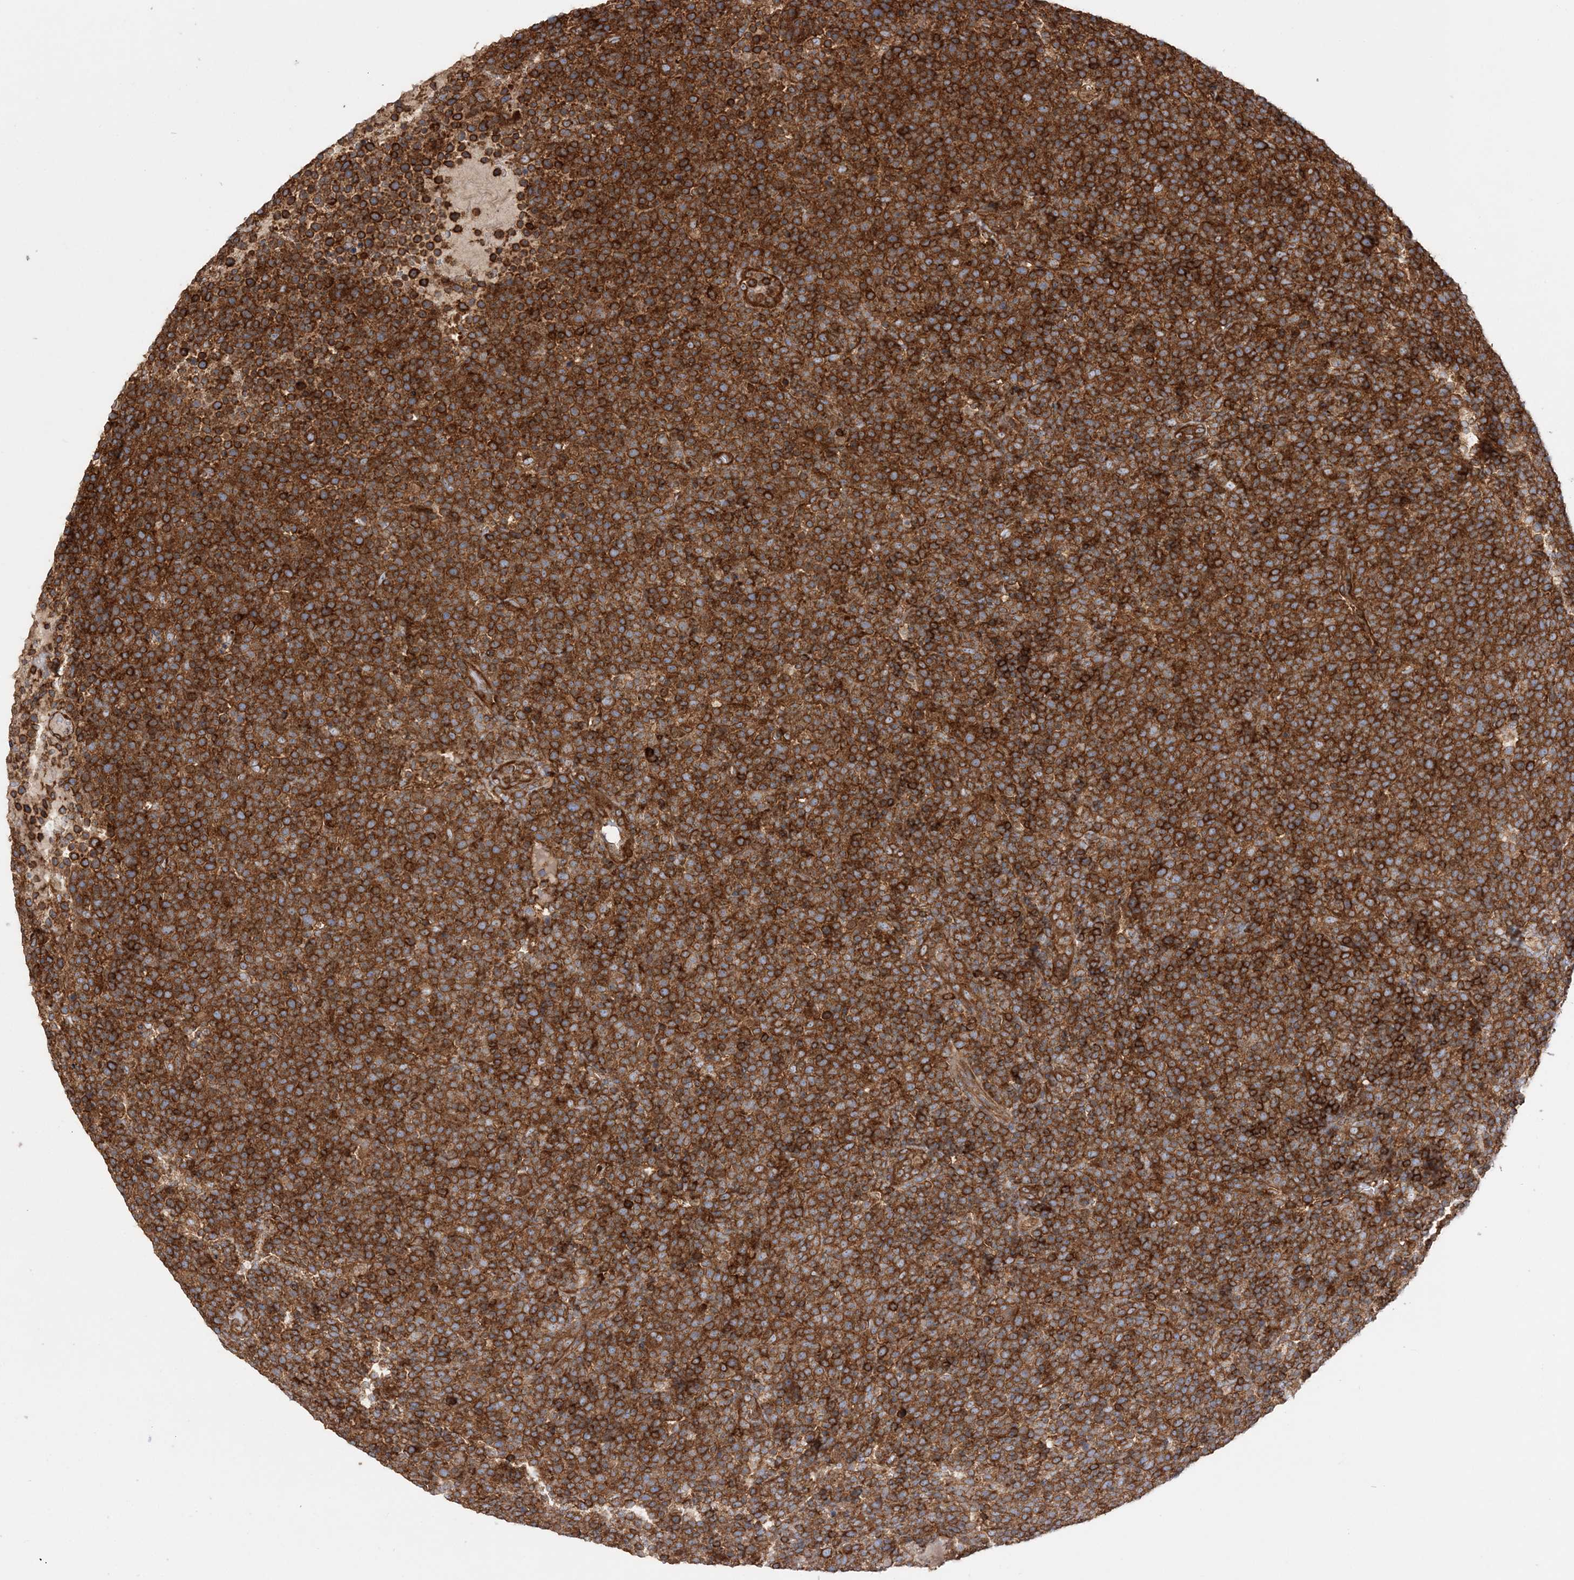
{"staining": {"intensity": "strong", "quantity": ">75%", "location": "cytoplasmic/membranous"}, "tissue": "lymphoma", "cell_type": "Tumor cells", "image_type": "cancer", "snomed": [{"axis": "morphology", "description": "Malignant lymphoma, non-Hodgkin's type, High grade"}, {"axis": "topography", "description": "Lymph node"}], "caption": "Immunohistochemical staining of human high-grade malignant lymphoma, non-Hodgkin's type reveals high levels of strong cytoplasmic/membranous protein staining in about >75% of tumor cells. The protein of interest is stained brown, and the nuclei are stained in blue (DAB (3,3'-diaminobenzidine) IHC with brightfield microscopy, high magnification).", "gene": "TBC1D5", "patient": {"sex": "male", "age": 61}}